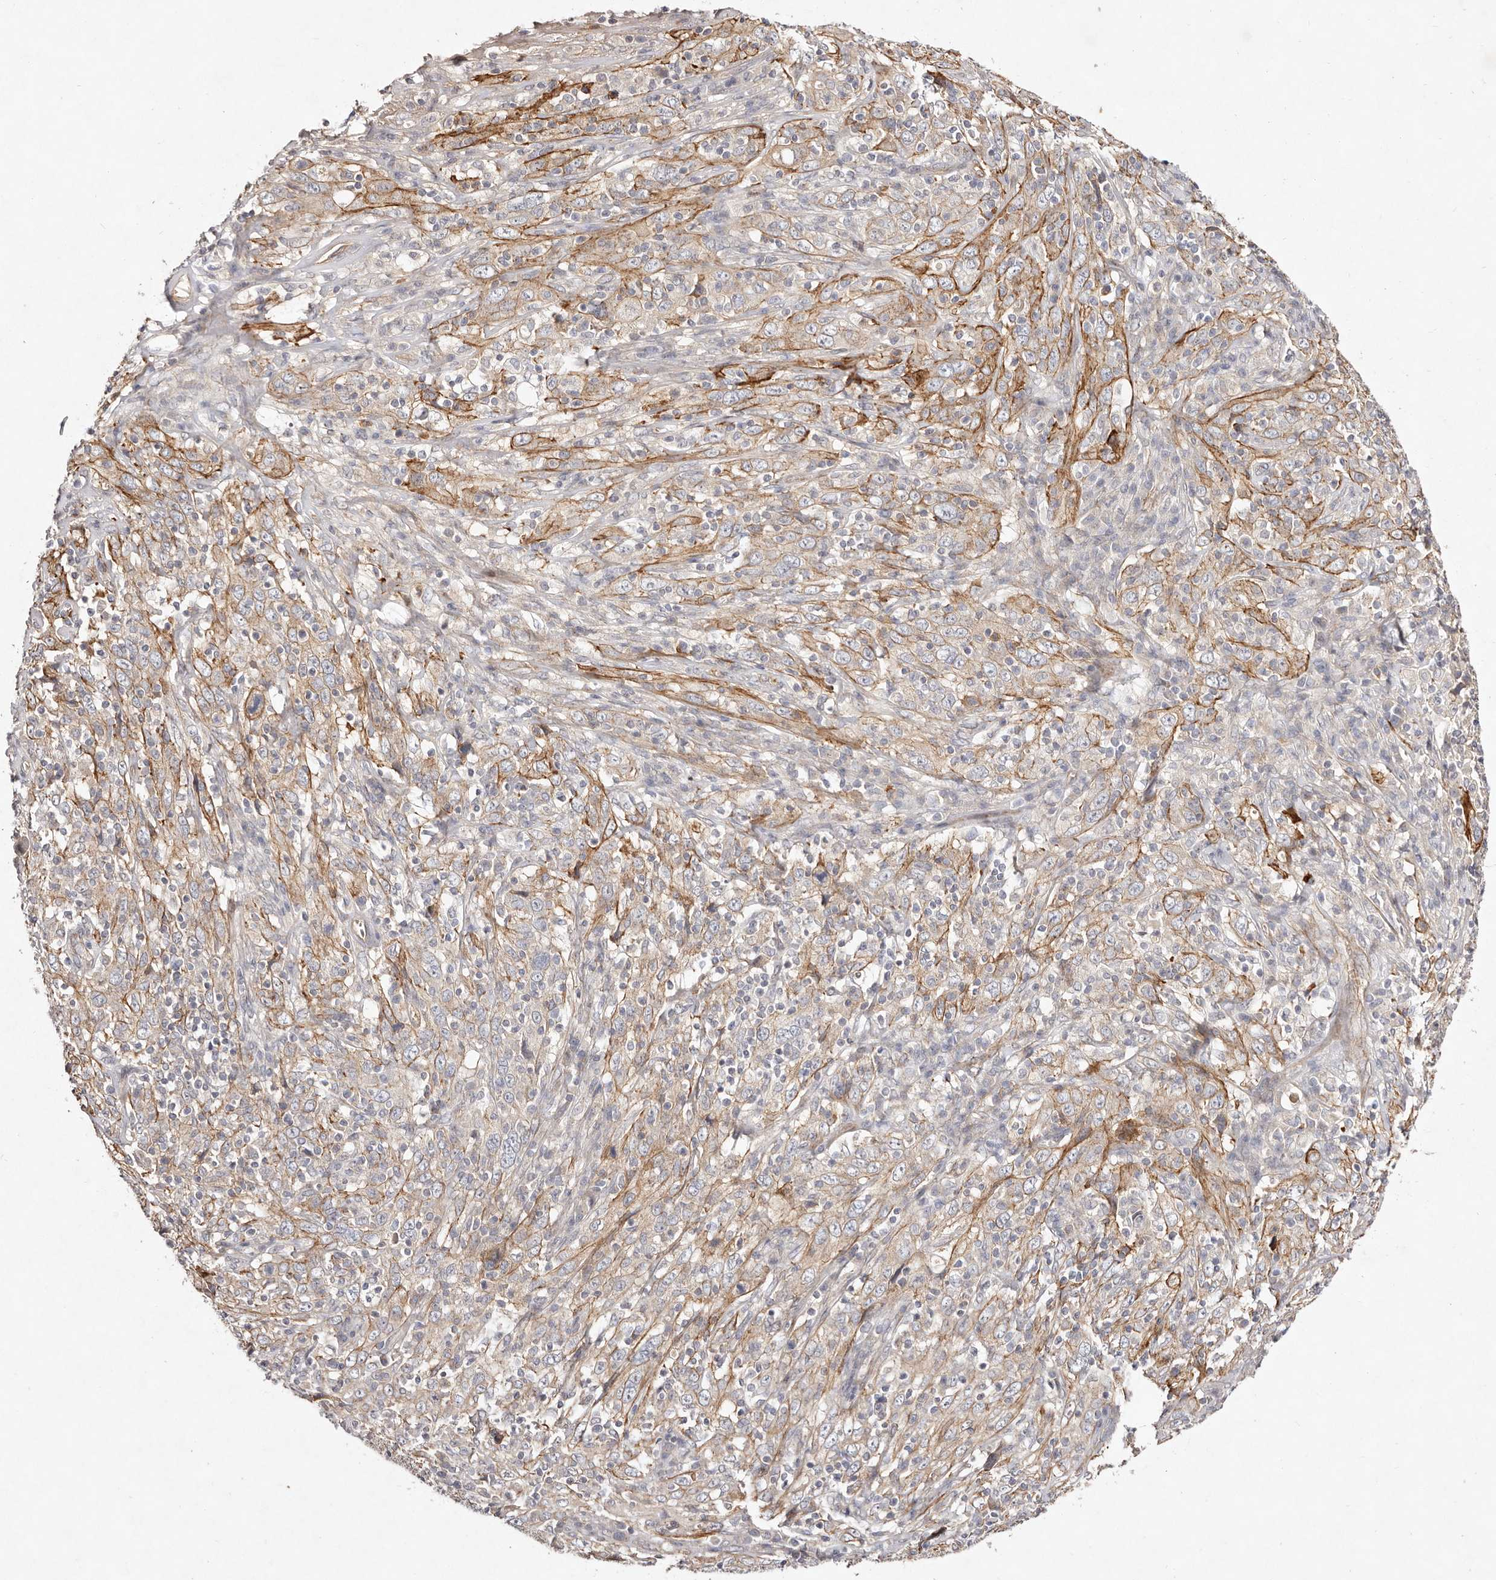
{"staining": {"intensity": "moderate", "quantity": "<25%", "location": "cytoplasmic/membranous"}, "tissue": "cervical cancer", "cell_type": "Tumor cells", "image_type": "cancer", "snomed": [{"axis": "morphology", "description": "Squamous cell carcinoma, NOS"}, {"axis": "topography", "description": "Cervix"}], "caption": "Immunohistochemical staining of human cervical cancer (squamous cell carcinoma) reveals moderate cytoplasmic/membranous protein positivity in about <25% of tumor cells. The staining was performed using DAB (3,3'-diaminobenzidine) to visualize the protein expression in brown, while the nuclei were stained in blue with hematoxylin (Magnification: 20x).", "gene": "MTMR11", "patient": {"sex": "female", "age": 46}}